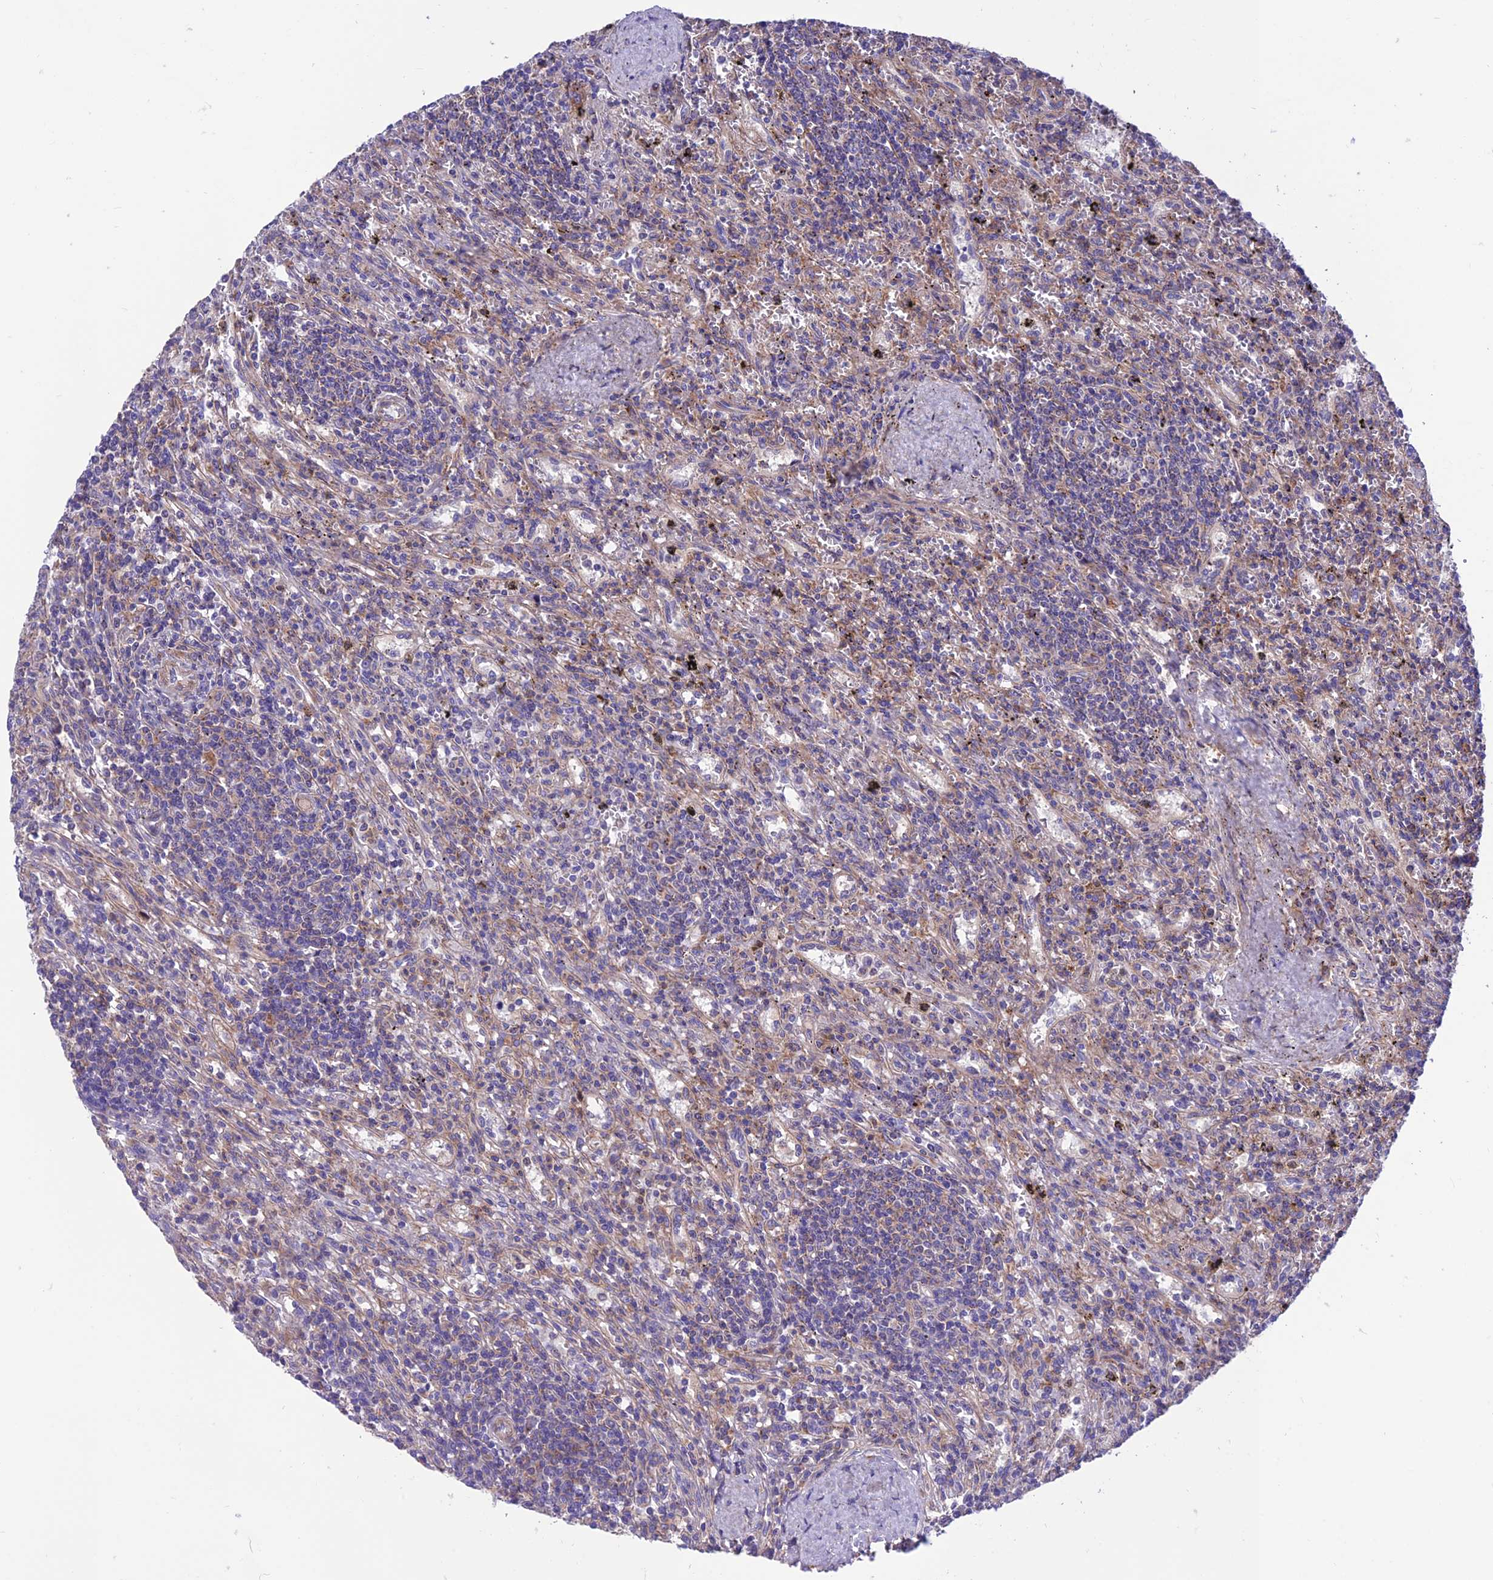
{"staining": {"intensity": "negative", "quantity": "none", "location": "none"}, "tissue": "lymphoma", "cell_type": "Tumor cells", "image_type": "cancer", "snomed": [{"axis": "morphology", "description": "Malignant lymphoma, non-Hodgkin's type, Low grade"}, {"axis": "topography", "description": "Spleen"}], "caption": "Lymphoma was stained to show a protein in brown. There is no significant staining in tumor cells.", "gene": "VPS16", "patient": {"sex": "male", "age": 76}}